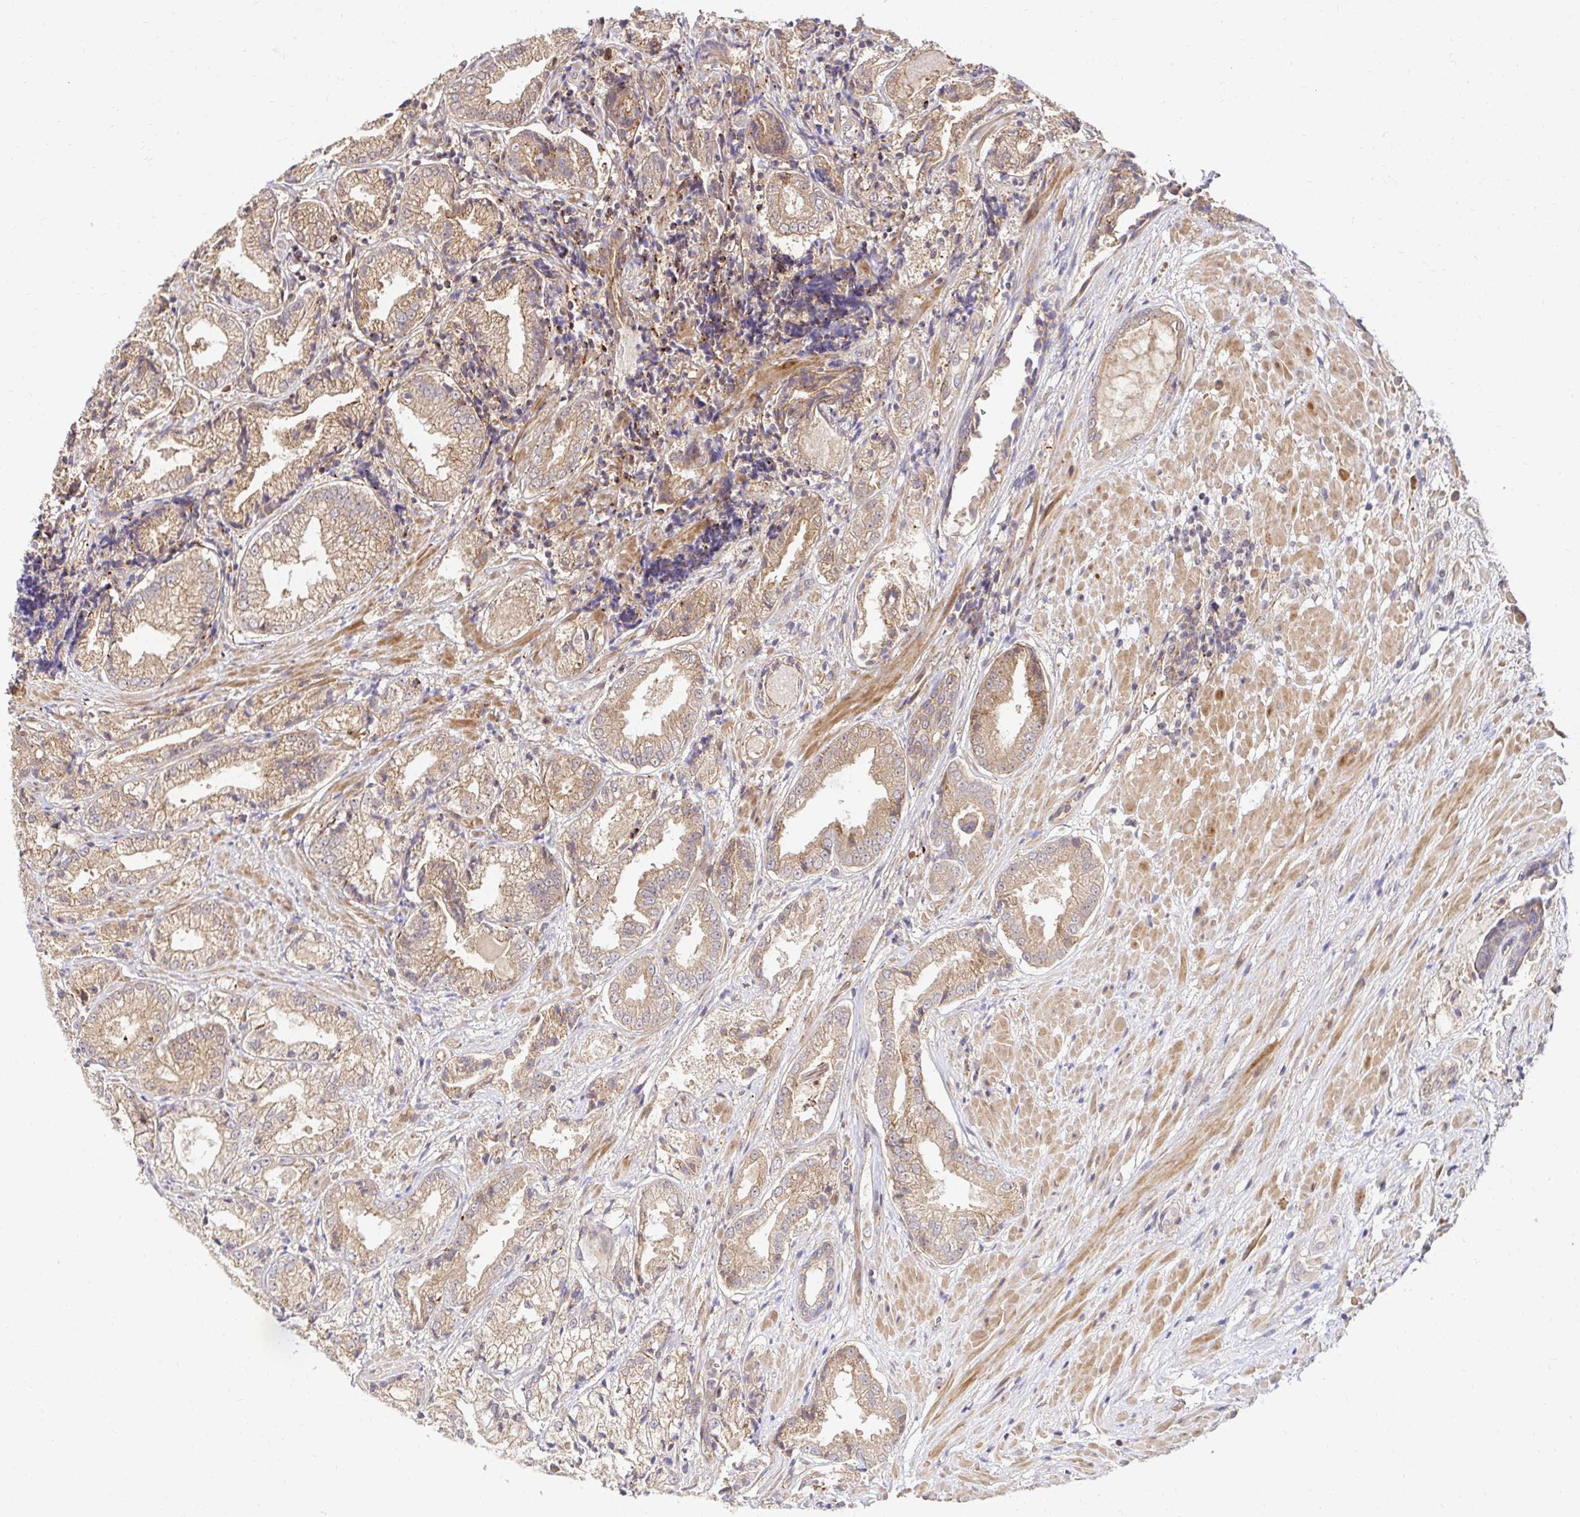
{"staining": {"intensity": "weak", "quantity": ">75%", "location": "cytoplasmic/membranous"}, "tissue": "prostate cancer", "cell_type": "Tumor cells", "image_type": "cancer", "snomed": [{"axis": "morphology", "description": "Adenocarcinoma, High grade"}, {"axis": "topography", "description": "Prostate"}], "caption": "Immunohistochemical staining of human prostate cancer exhibits low levels of weak cytoplasmic/membranous expression in about >75% of tumor cells. (brown staining indicates protein expression, while blue staining denotes nuclei).", "gene": "PSMA4", "patient": {"sex": "male", "age": 61}}